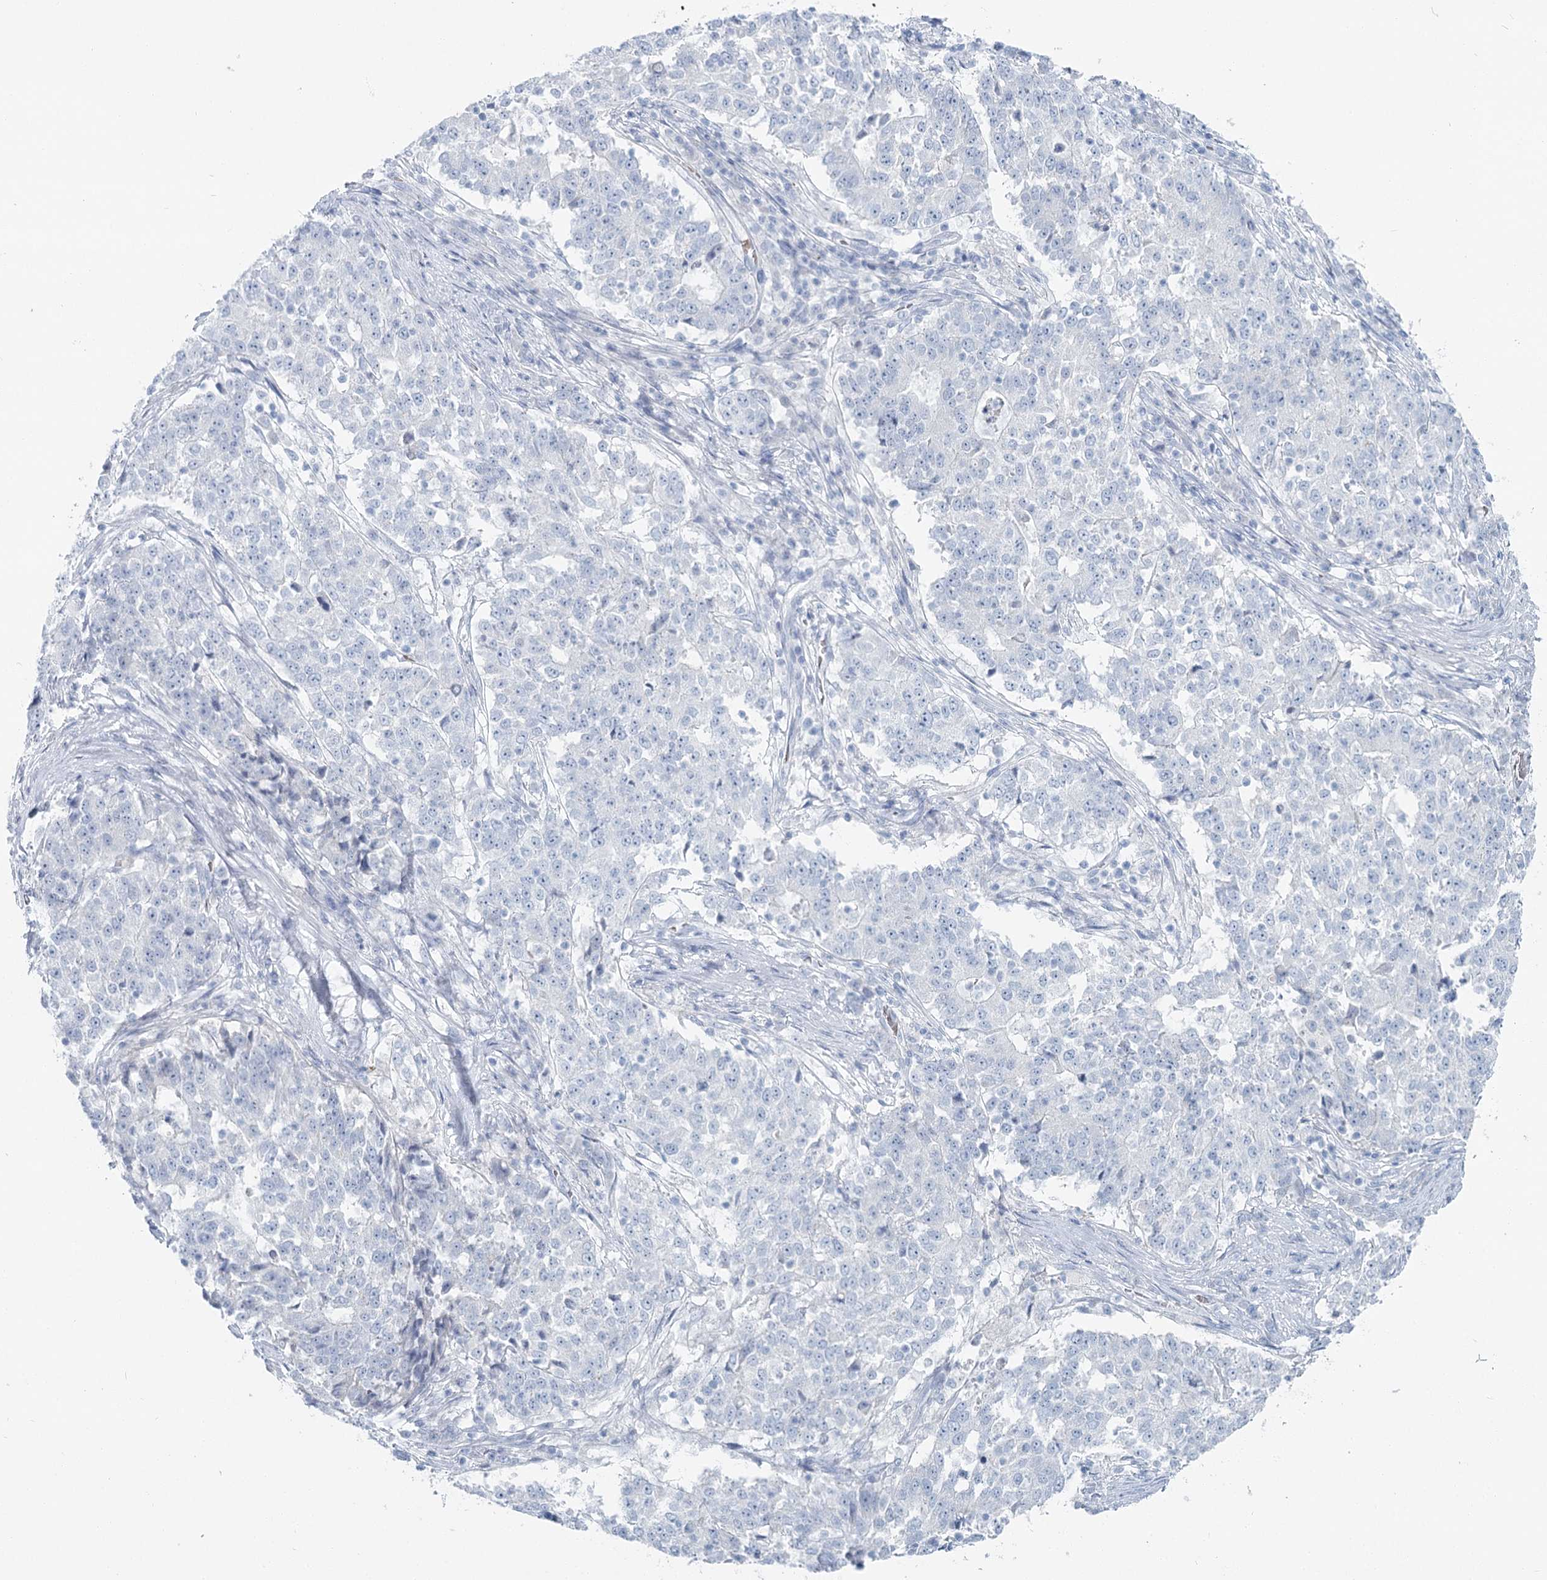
{"staining": {"intensity": "negative", "quantity": "none", "location": "none"}, "tissue": "stomach cancer", "cell_type": "Tumor cells", "image_type": "cancer", "snomed": [{"axis": "morphology", "description": "Adenocarcinoma, NOS"}, {"axis": "topography", "description": "Stomach"}], "caption": "Immunohistochemical staining of human adenocarcinoma (stomach) demonstrates no significant expression in tumor cells.", "gene": "IFIT5", "patient": {"sex": "male", "age": 59}}